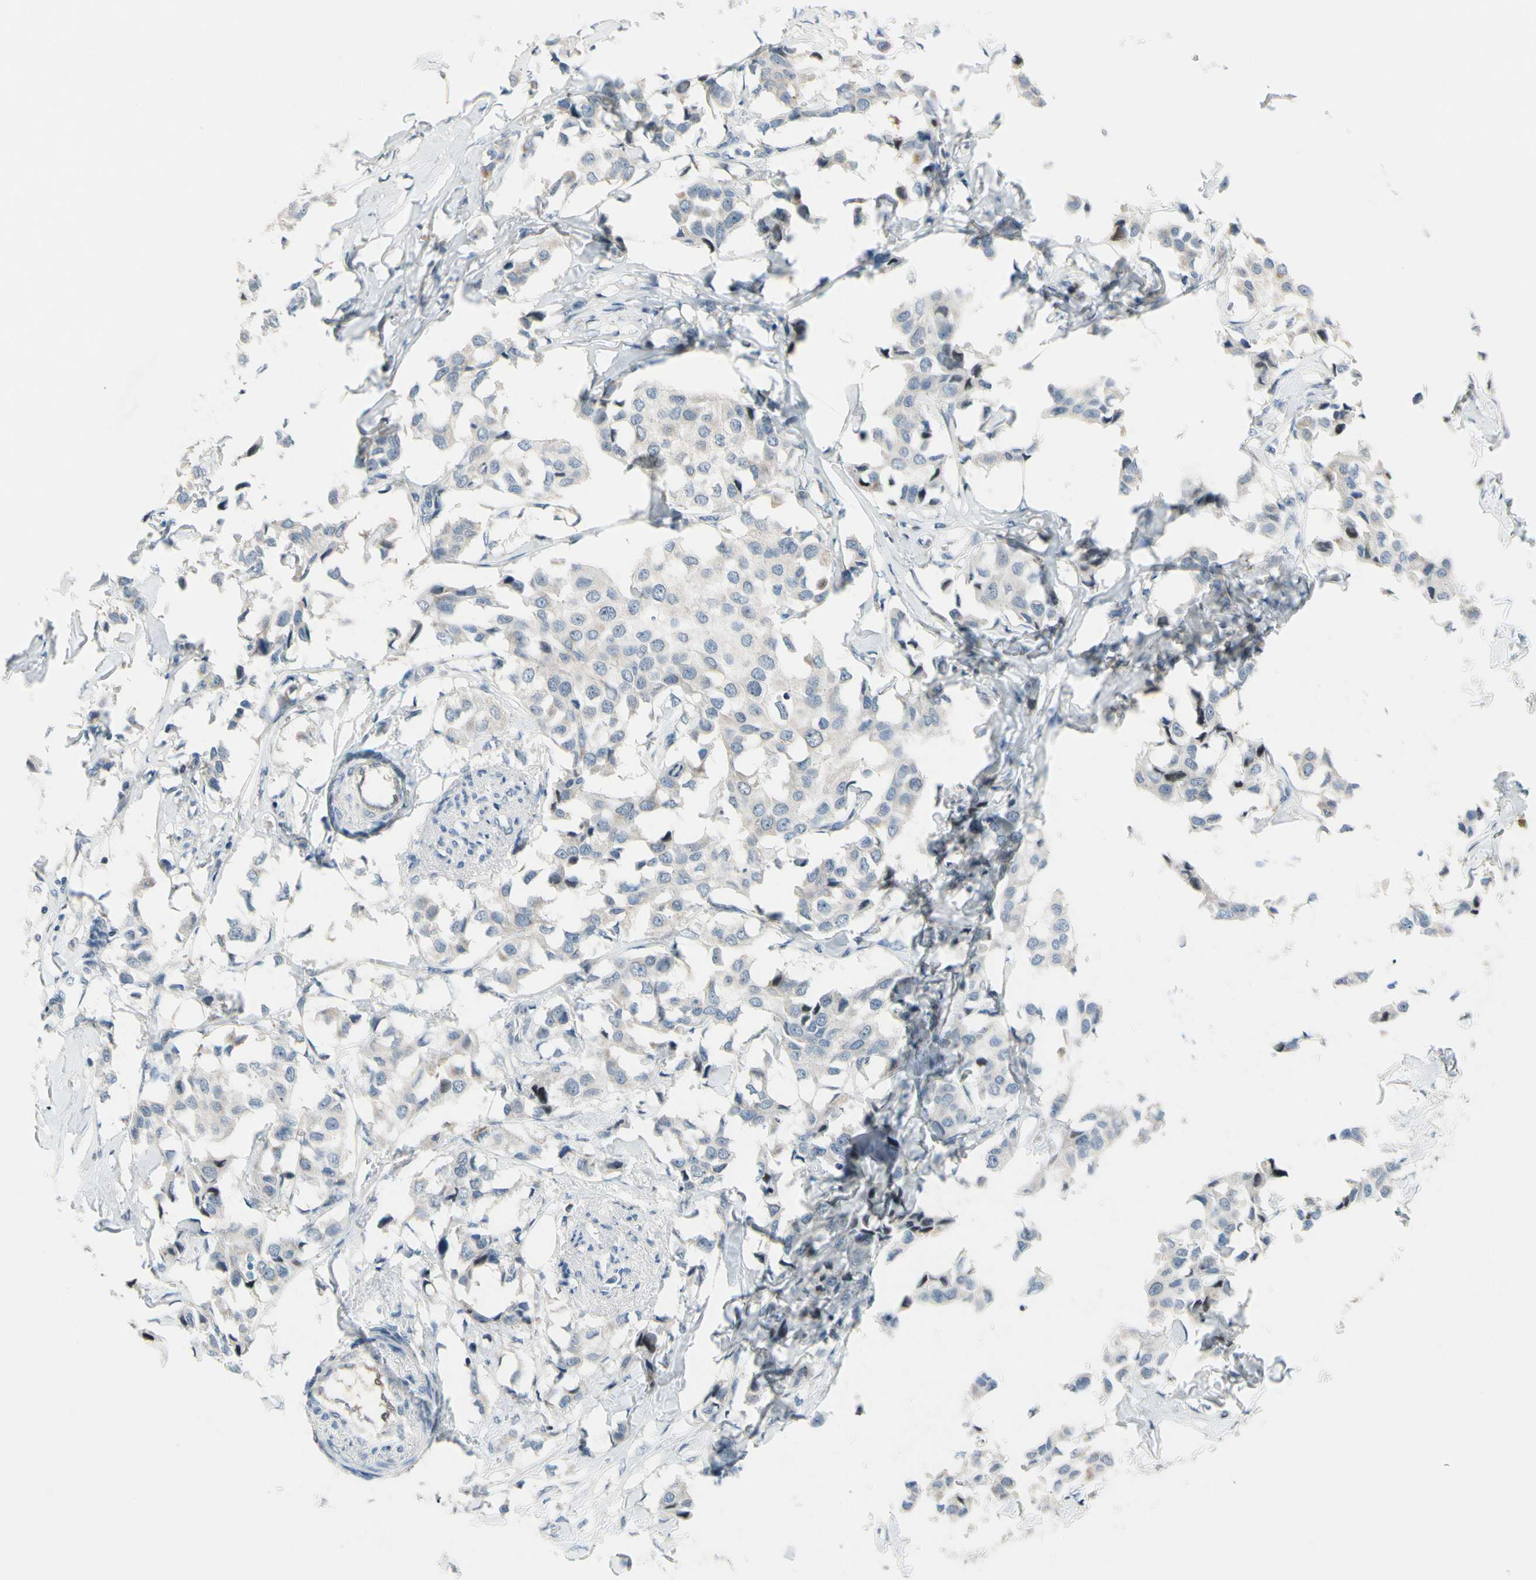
{"staining": {"intensity": "negative", "quantity": "none", "location": "none"}, "tissue": "breast cancer", "cell_type": "Tumor cells", "image_type": "cancer", "snomed": [{"axis": "morphology", "description": "Duct carcinoma"}, {"axis": "topography", "description": "Breast"}], "caption": "This is an immunohistochemistry histopathology image of breast cancer. There is no expression in tumor cells.", "gene": "CFAP36", "patient": {"sex": "female", "age": 80}}